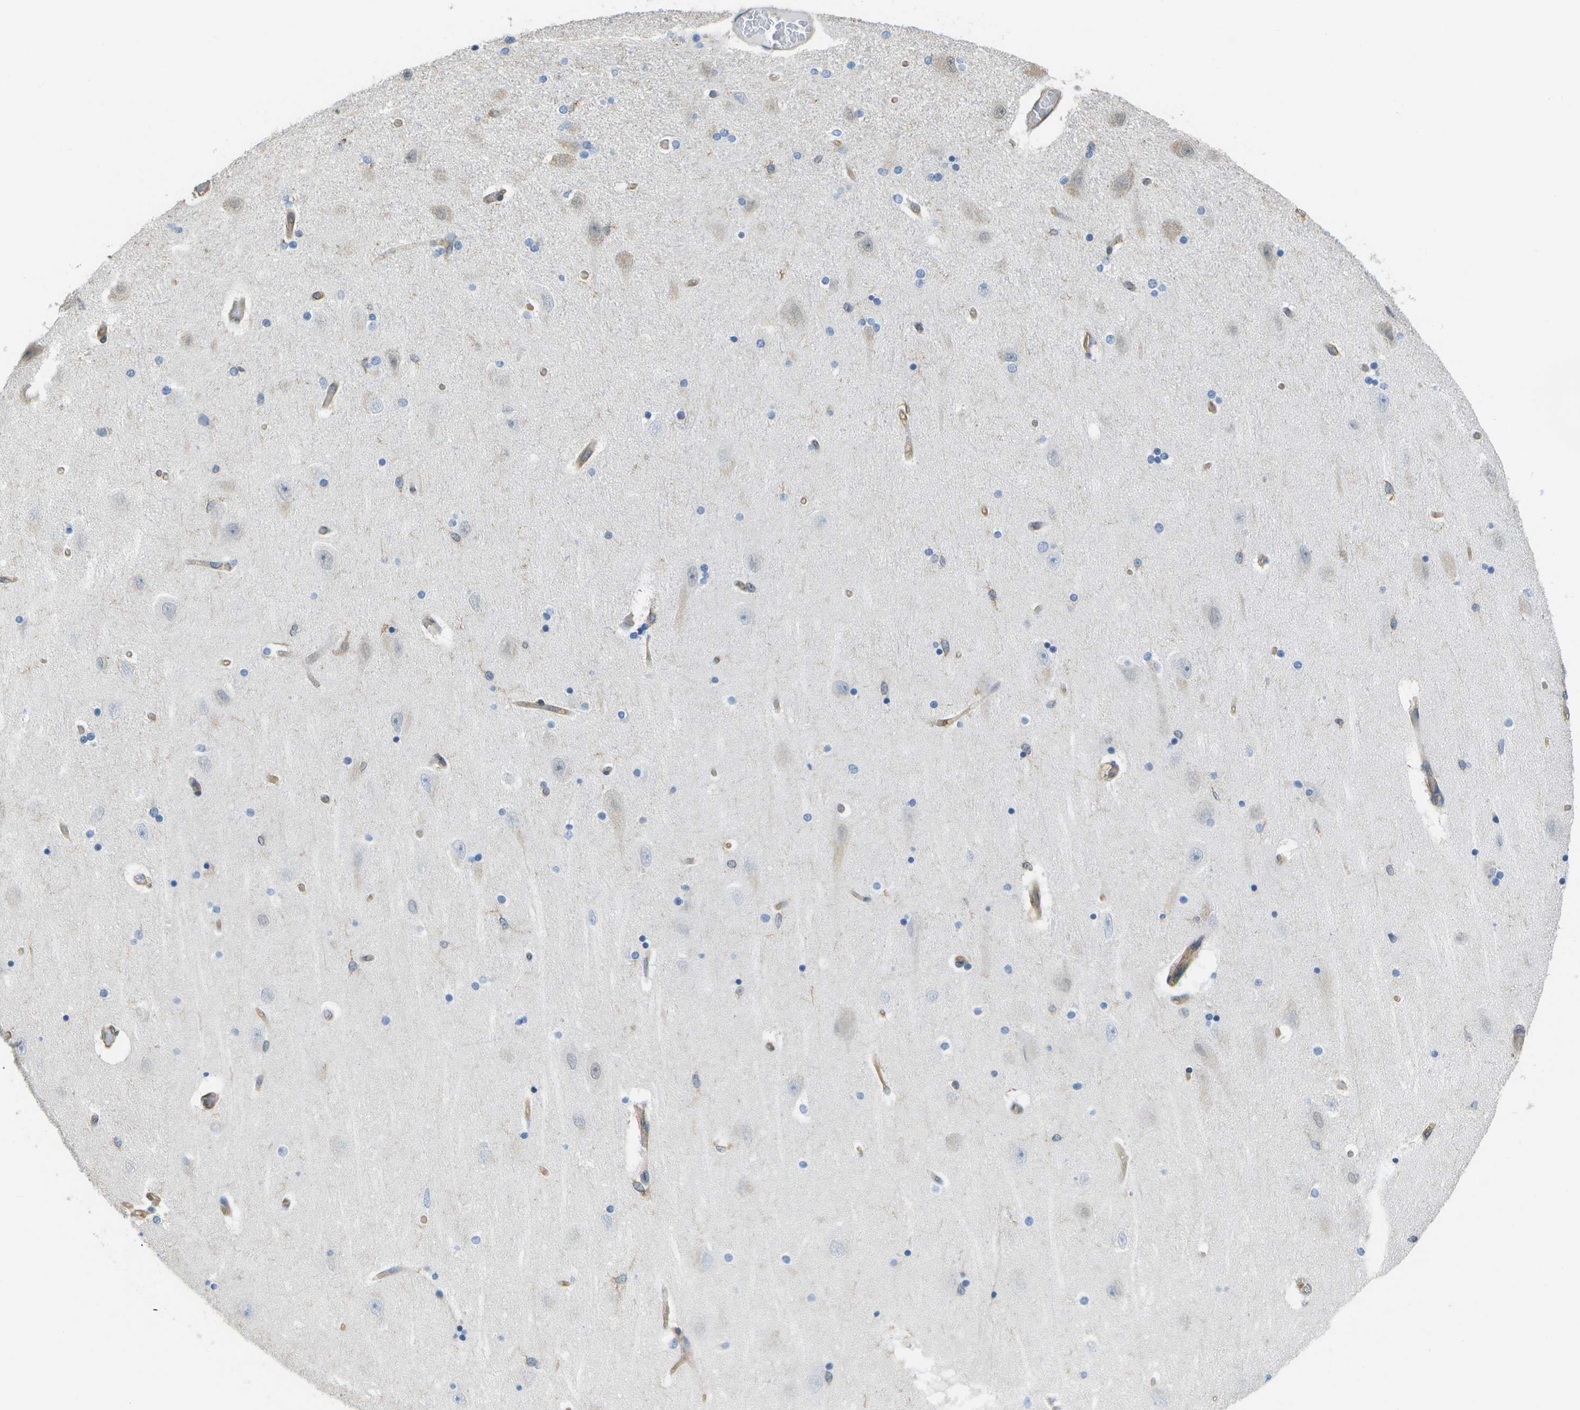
{"staining": {"intensity": "weak", "quantity": "<25%", "location": "cytoplasmic/membranous"}, "tissue": "hippocampus", "cell_type": "Glial cells", "image_type": "normal", "snomed": [{"axis": "morphology", "description": "Normal tissue, NOS"}, {"axis": "topography", "description": "Hippocampus"}], "caption": "Benign hippocampus was stained to show a protein in brown. There is no significant positivity in glial cells.", "gene": "RCSD1", "patient": {"sex": "female", "age": 54}}